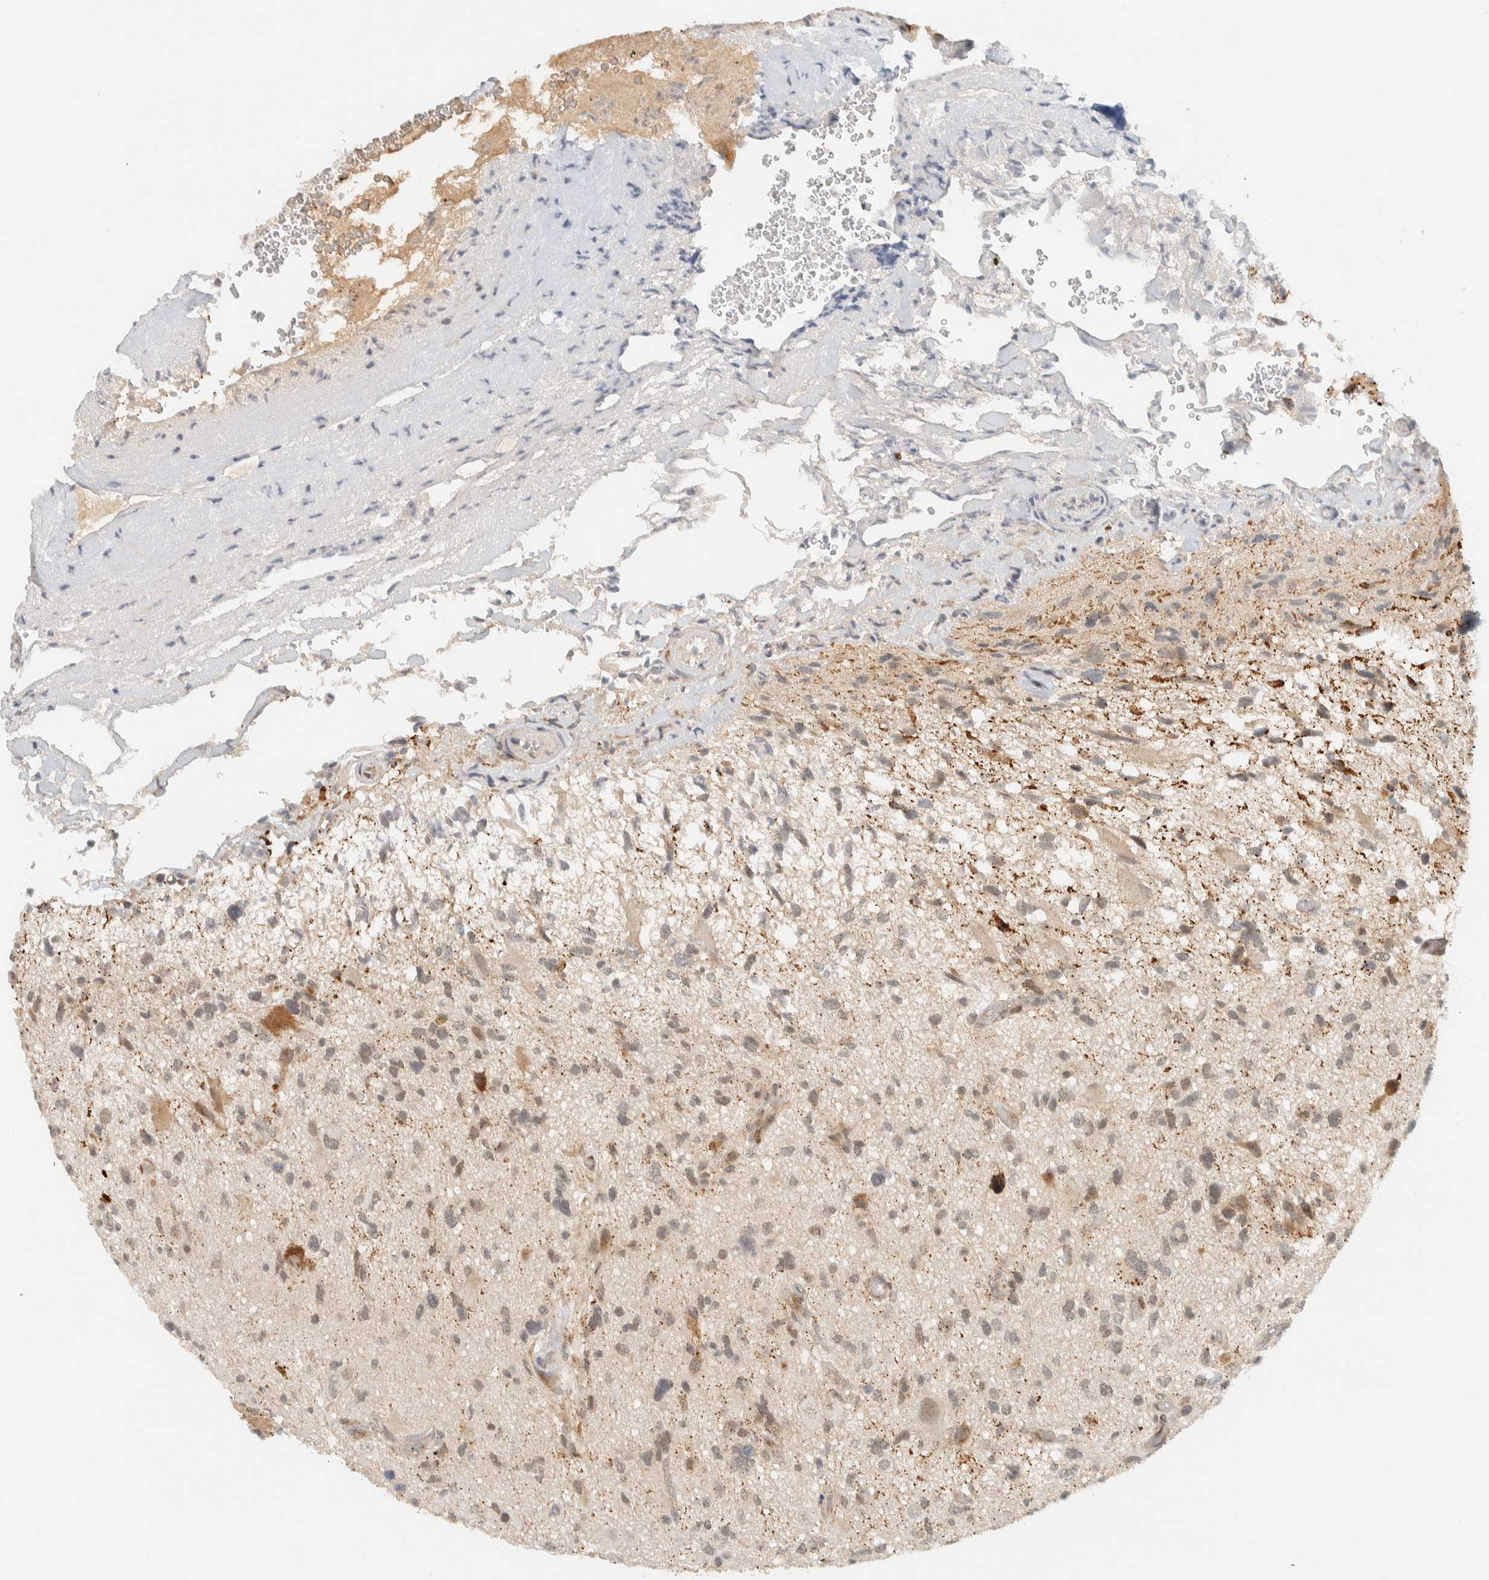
{"staining": {"intensity": "weak", "quantity": "<25%", "location": "cytoplasmic/membranous,nuclear"}, "tissue": "glioma", "cell_type": "Tumor cells", "image_type": "cancer", "snomed": [{"axis": "morphology", "description": "Glioma, malignant, High grade"}, {"axis": "topography", "description": "Brain"}], "caption": "DAB (3,3'-diaminobenzidine) immunohistochemical staining of glioma displays no significant positivity in tumor cells.", "gene": "ITPRID1", "patient": {"sex": "male", "age": 33}}